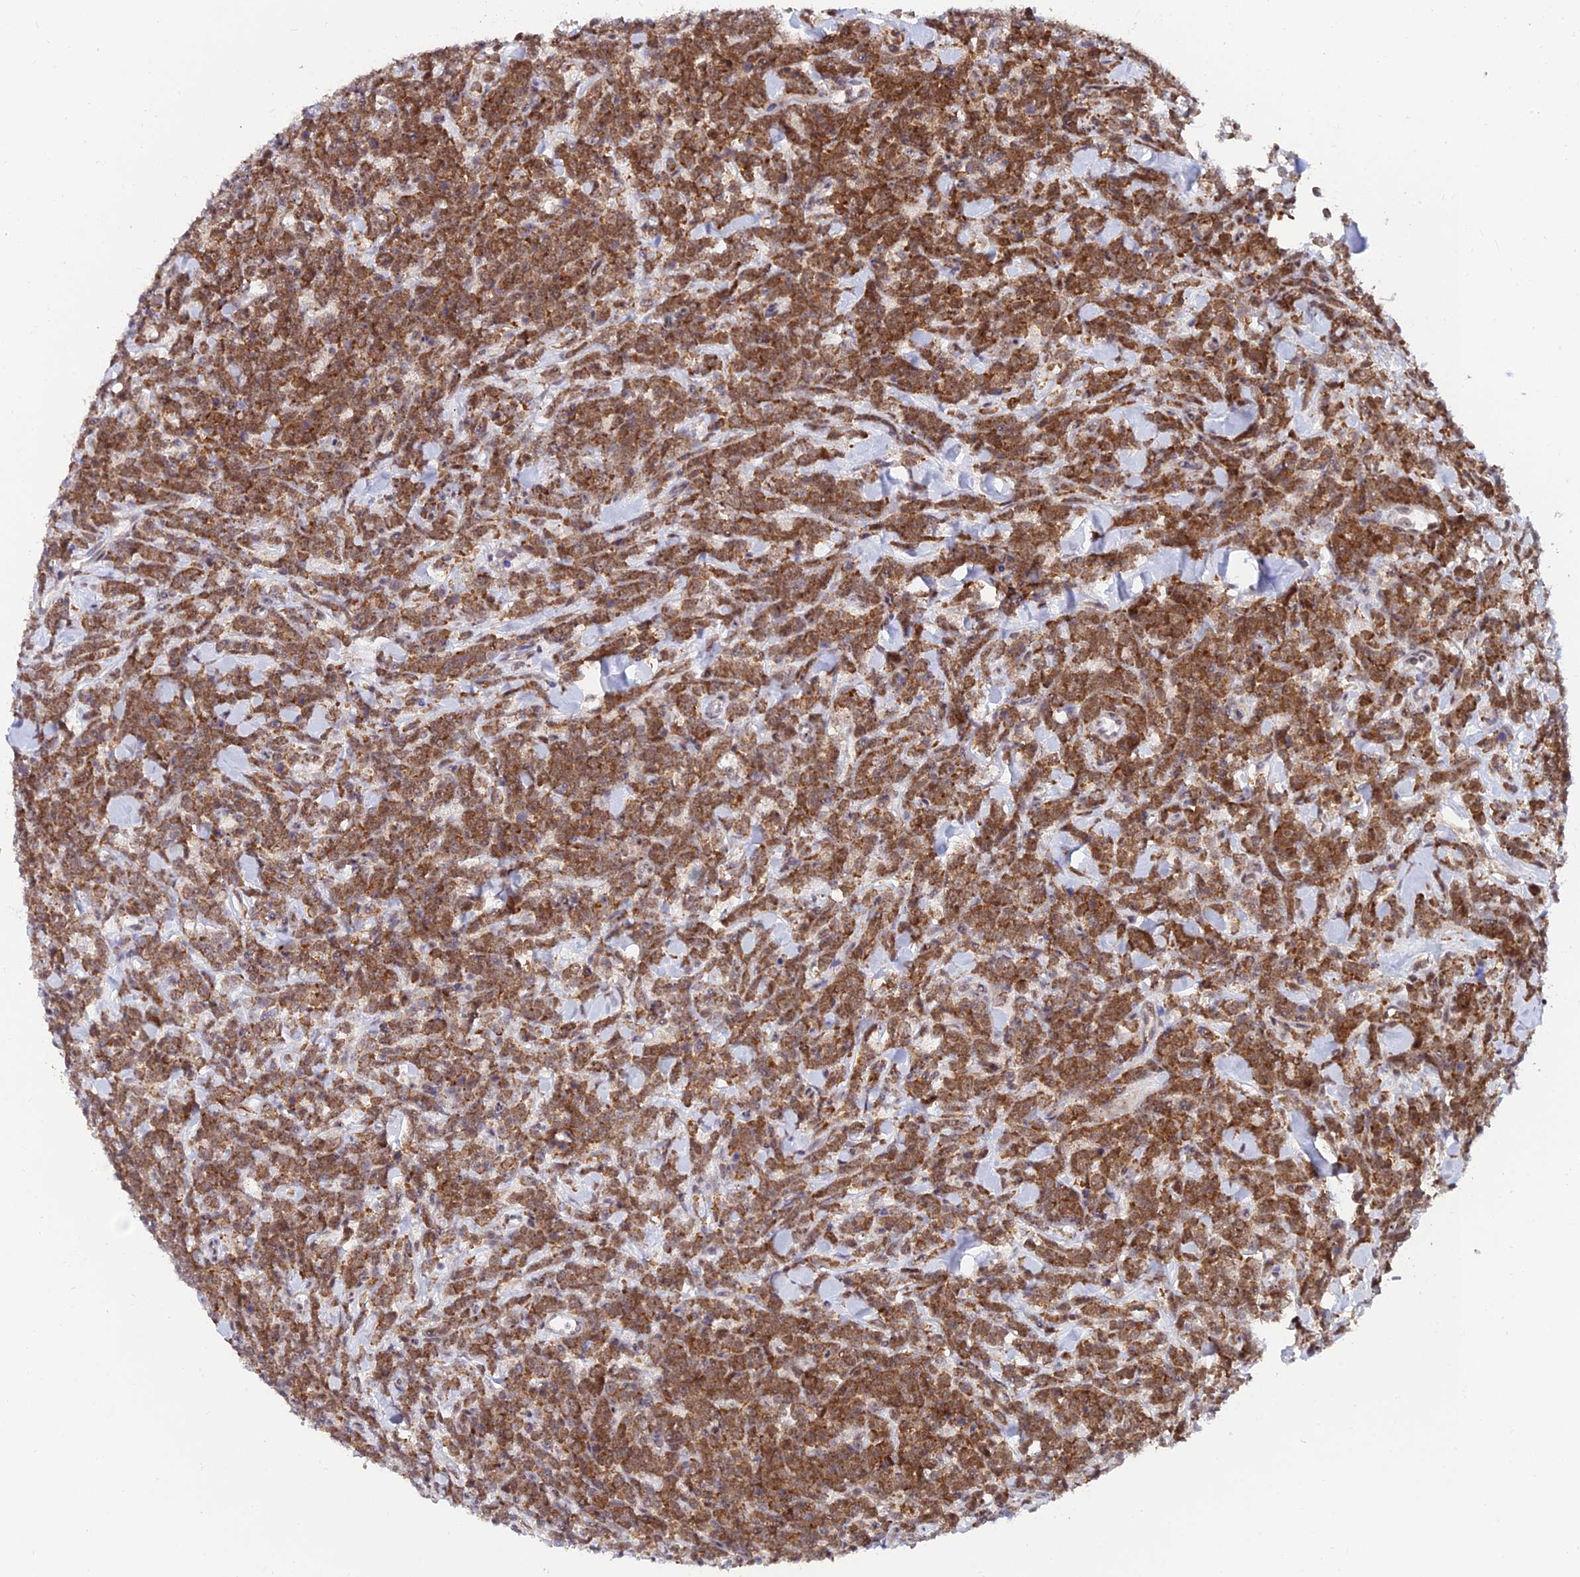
{"staining": {"intensity": "strong", "quantity": ">75%", "location": "cytoplasmic/membranous"}, "tissue": "lymphoma", "cell_type": "Tumor cells", "image_type": "cancer", "snomed": [{"axis": "morphology", "description": "Malignant lymphoma, non-Hodgkin's type, High grade"}, {"axis": "topography", "description": "Small intestine"}], "caption": "IHC of lymphoma reveals high levels of strong cytoplasmic/membranous expression in about >75% of tumor cells.", "gene": "USP22", "patient": {"sex": "male", "age": 8}}